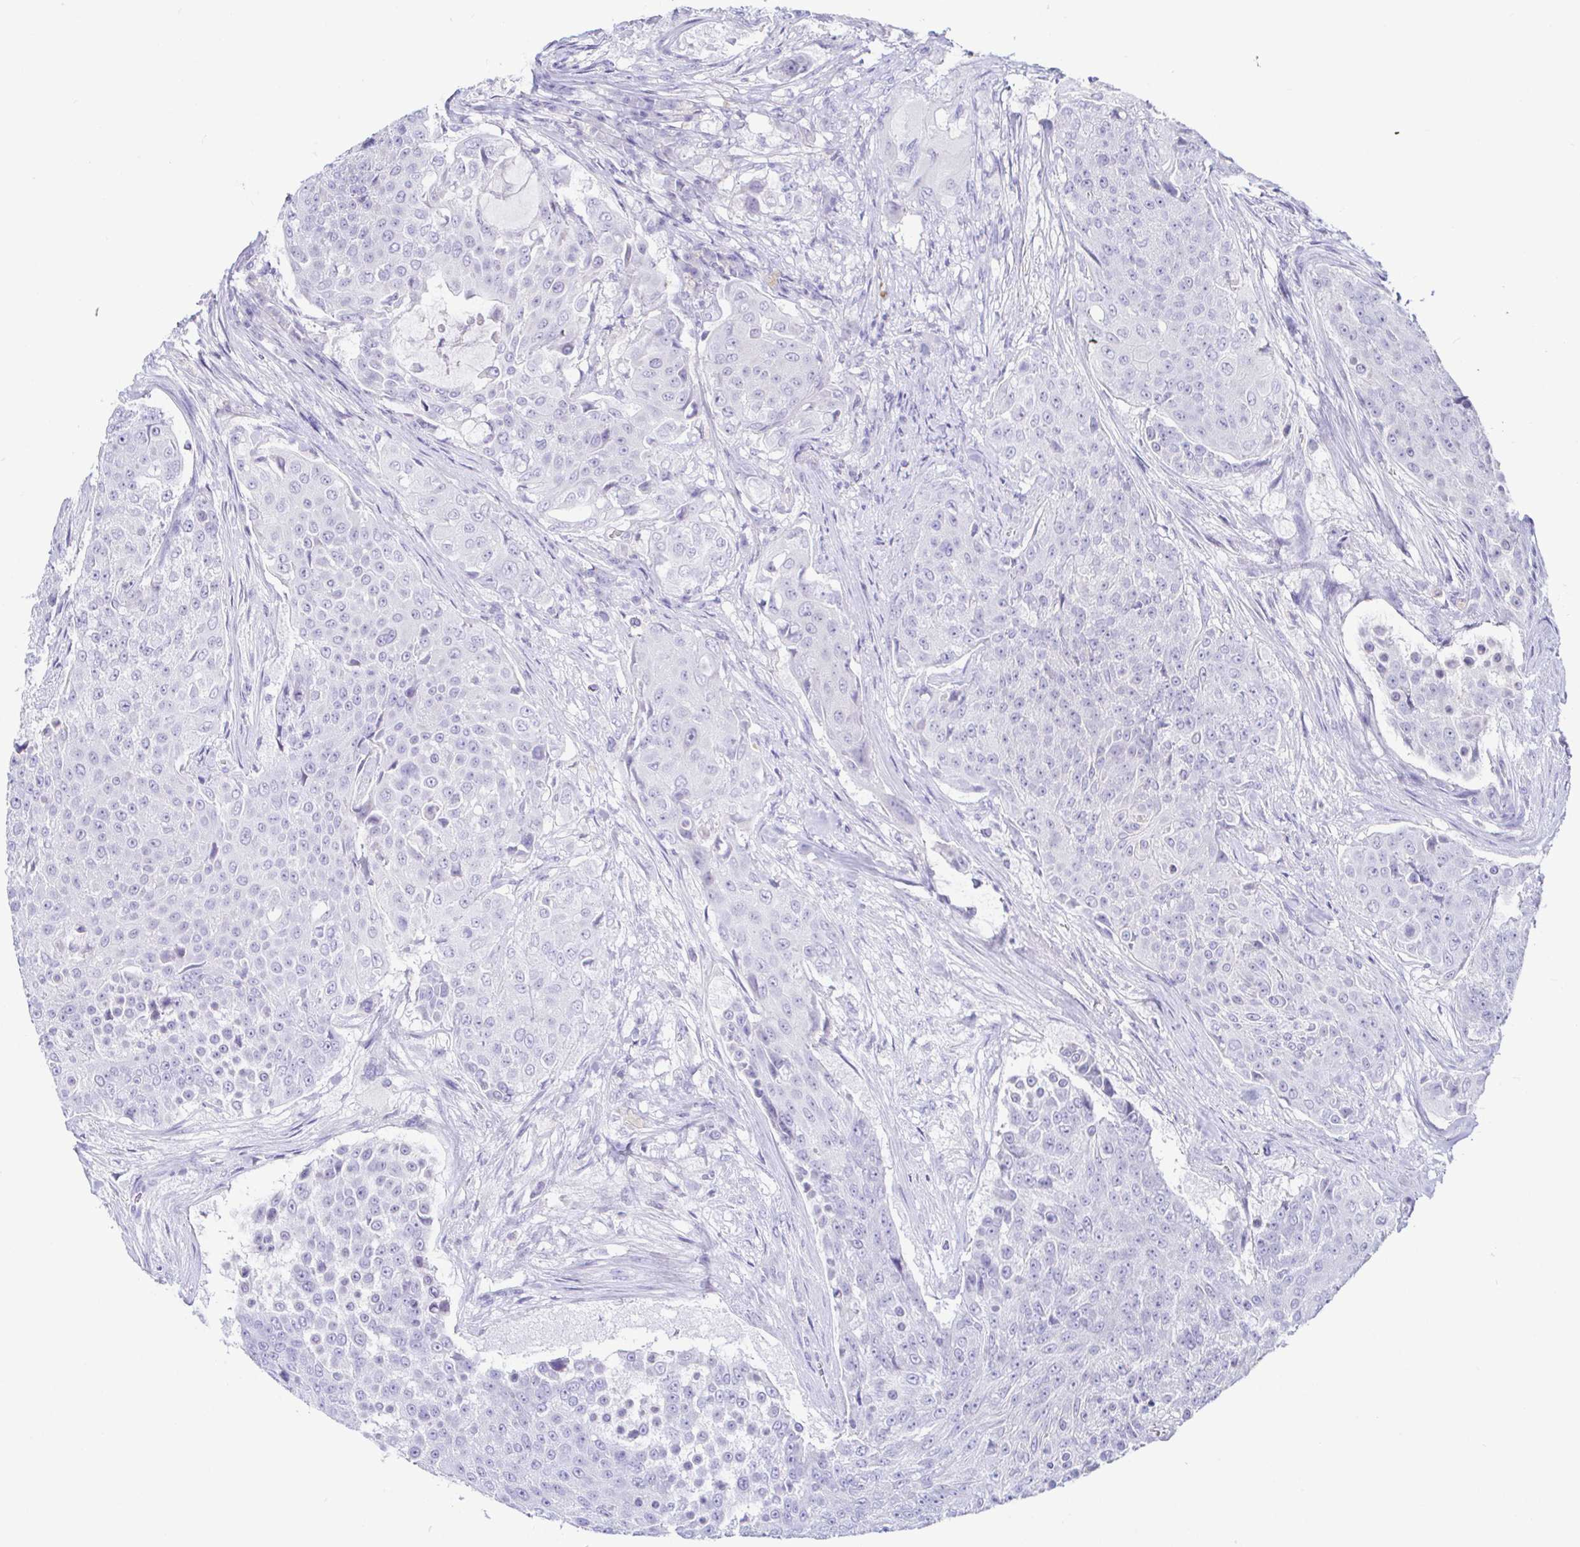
{"staining": {"intensity": "negative", "quantity": "none", "location": "none"}, "tissue": "urothelial cancer", "cell_type": "Tumor cells", "image_type": "cancer", "snomed": [{"axis": "morphology", "description": "Urothelial carcinoma, High grade"}, {"axis": "topography", "description": "Urinary bladder"}], "caption": "Immunohistochemistry of high-grade urothelial carcinoma displays no staining in tumor cells.", "gene": "SAA4", "patient": {"sex": "female", "age": 63}}